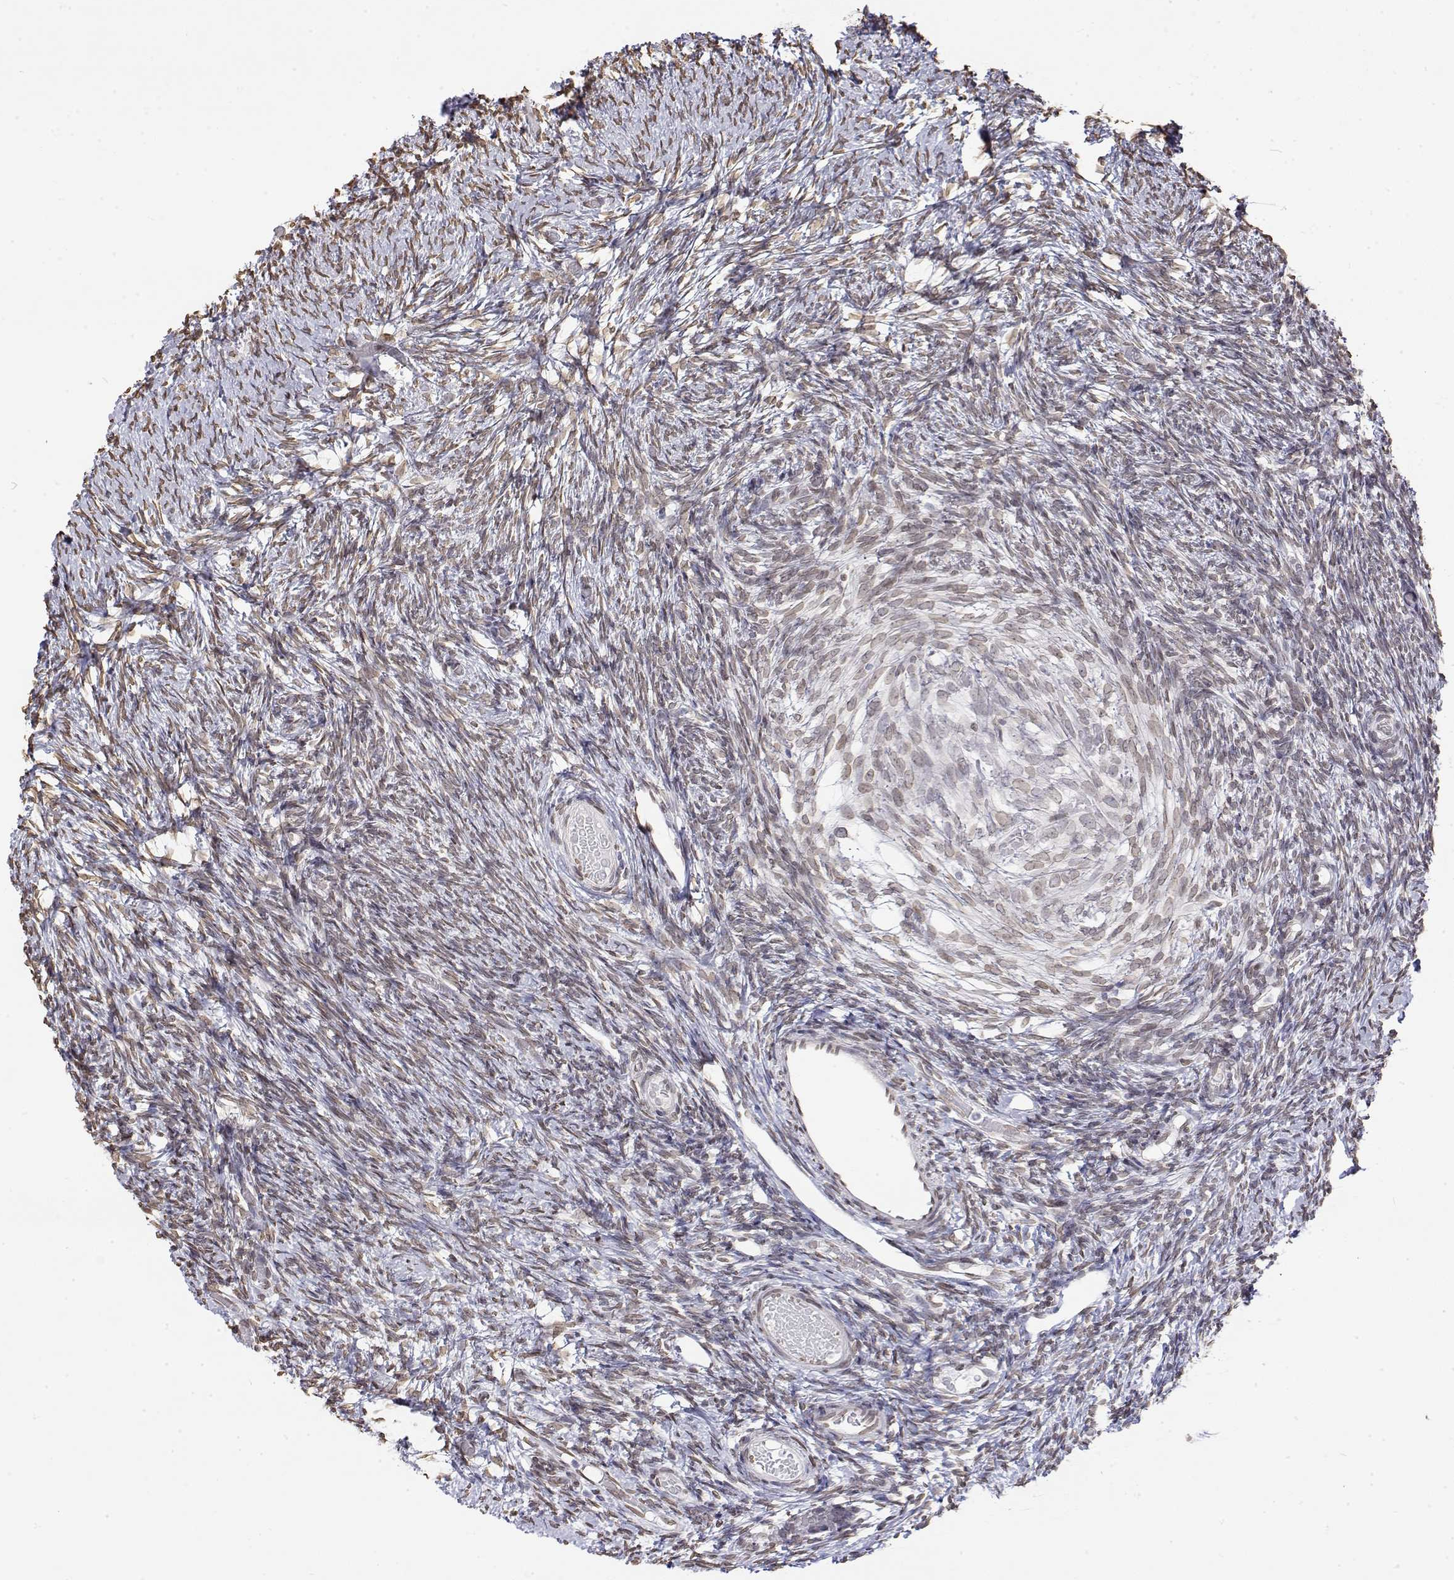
{"staining": {"intensity": "weak", "quantity": "25%-75%", "location": "nuclear"}, "tissue": "ovary", "cell_type": "Ovarian stroma cells", "image_type": "normal", "snomed": [{"axis": "morphology", "description": "Normal tissue, NOS"}, {"axis": "topography", "description": "Ovary"}], "caption": "Approximately 25%-75% of ovarian stroma cells in unremarkable human ovary demonstrate weak nuclear protein staining as visualized by brown immunohistochemical staining.", "gene": "ZNF532", "patient": {"sex": "female", "age": 39}}